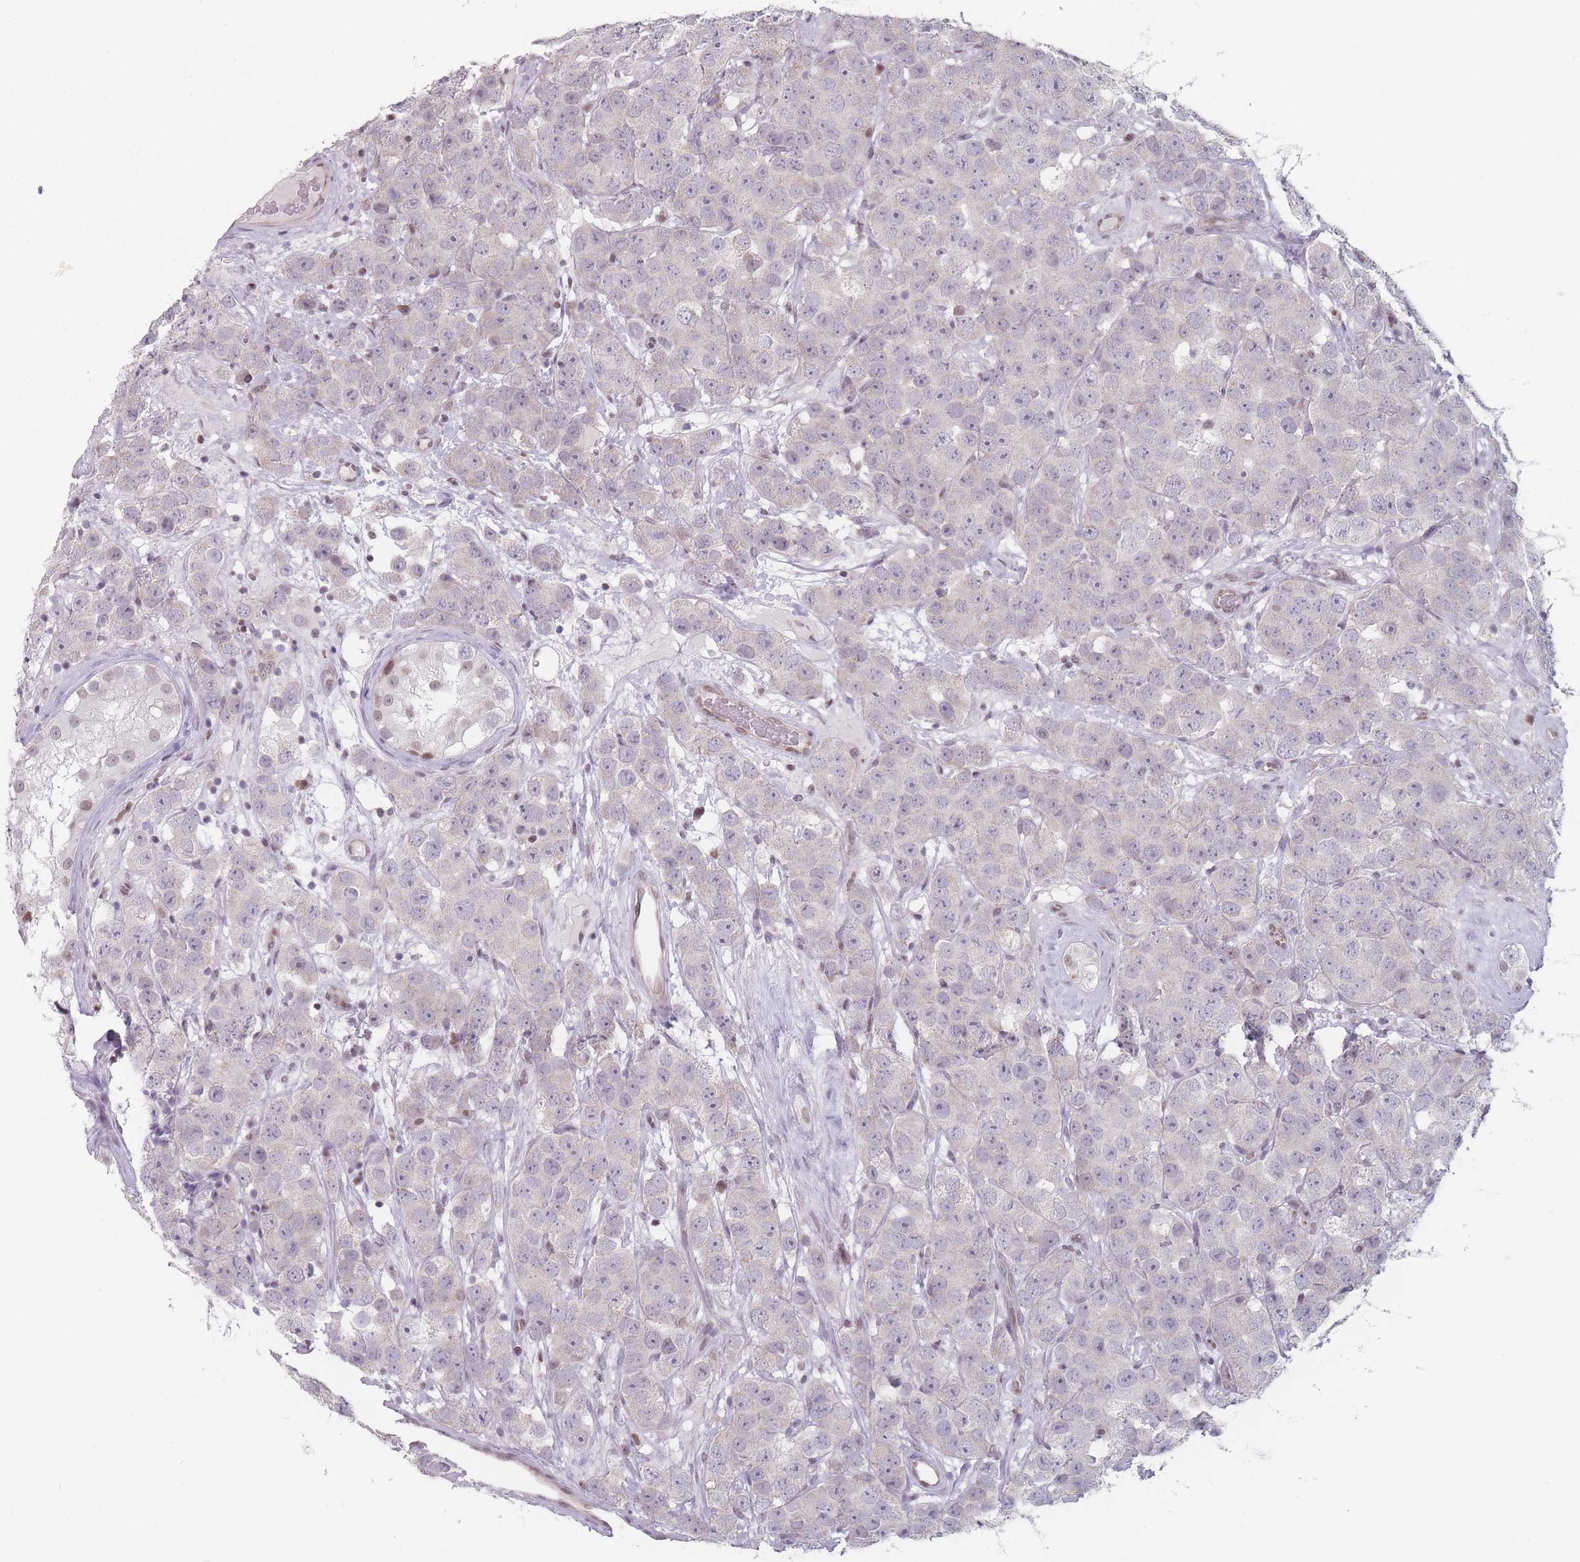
{"staining": {"intensity": "negative", "quantity": "none", "location": "none"}, "tissue": "testis cancer", "cell_type": "Tumor cells", "image_type": "cancer", "snomed": [{"axis": "morphology", "description": "Seminoma, NOS"}, {"axis": "topography", "description": "Testis"}], "caption": "This is a photomicrograph of immunohistochemistry staining of testis cancer (seminoma), which shows no expression in tumor cells. The staining was performed using DAB to visualize the protein expression in brown, while the nuclei were stained in blue with hematoxylin (Magnification: 20x).", "gene": "SH3BGRL2", "patient": {"sex": "male", "age": 28}}